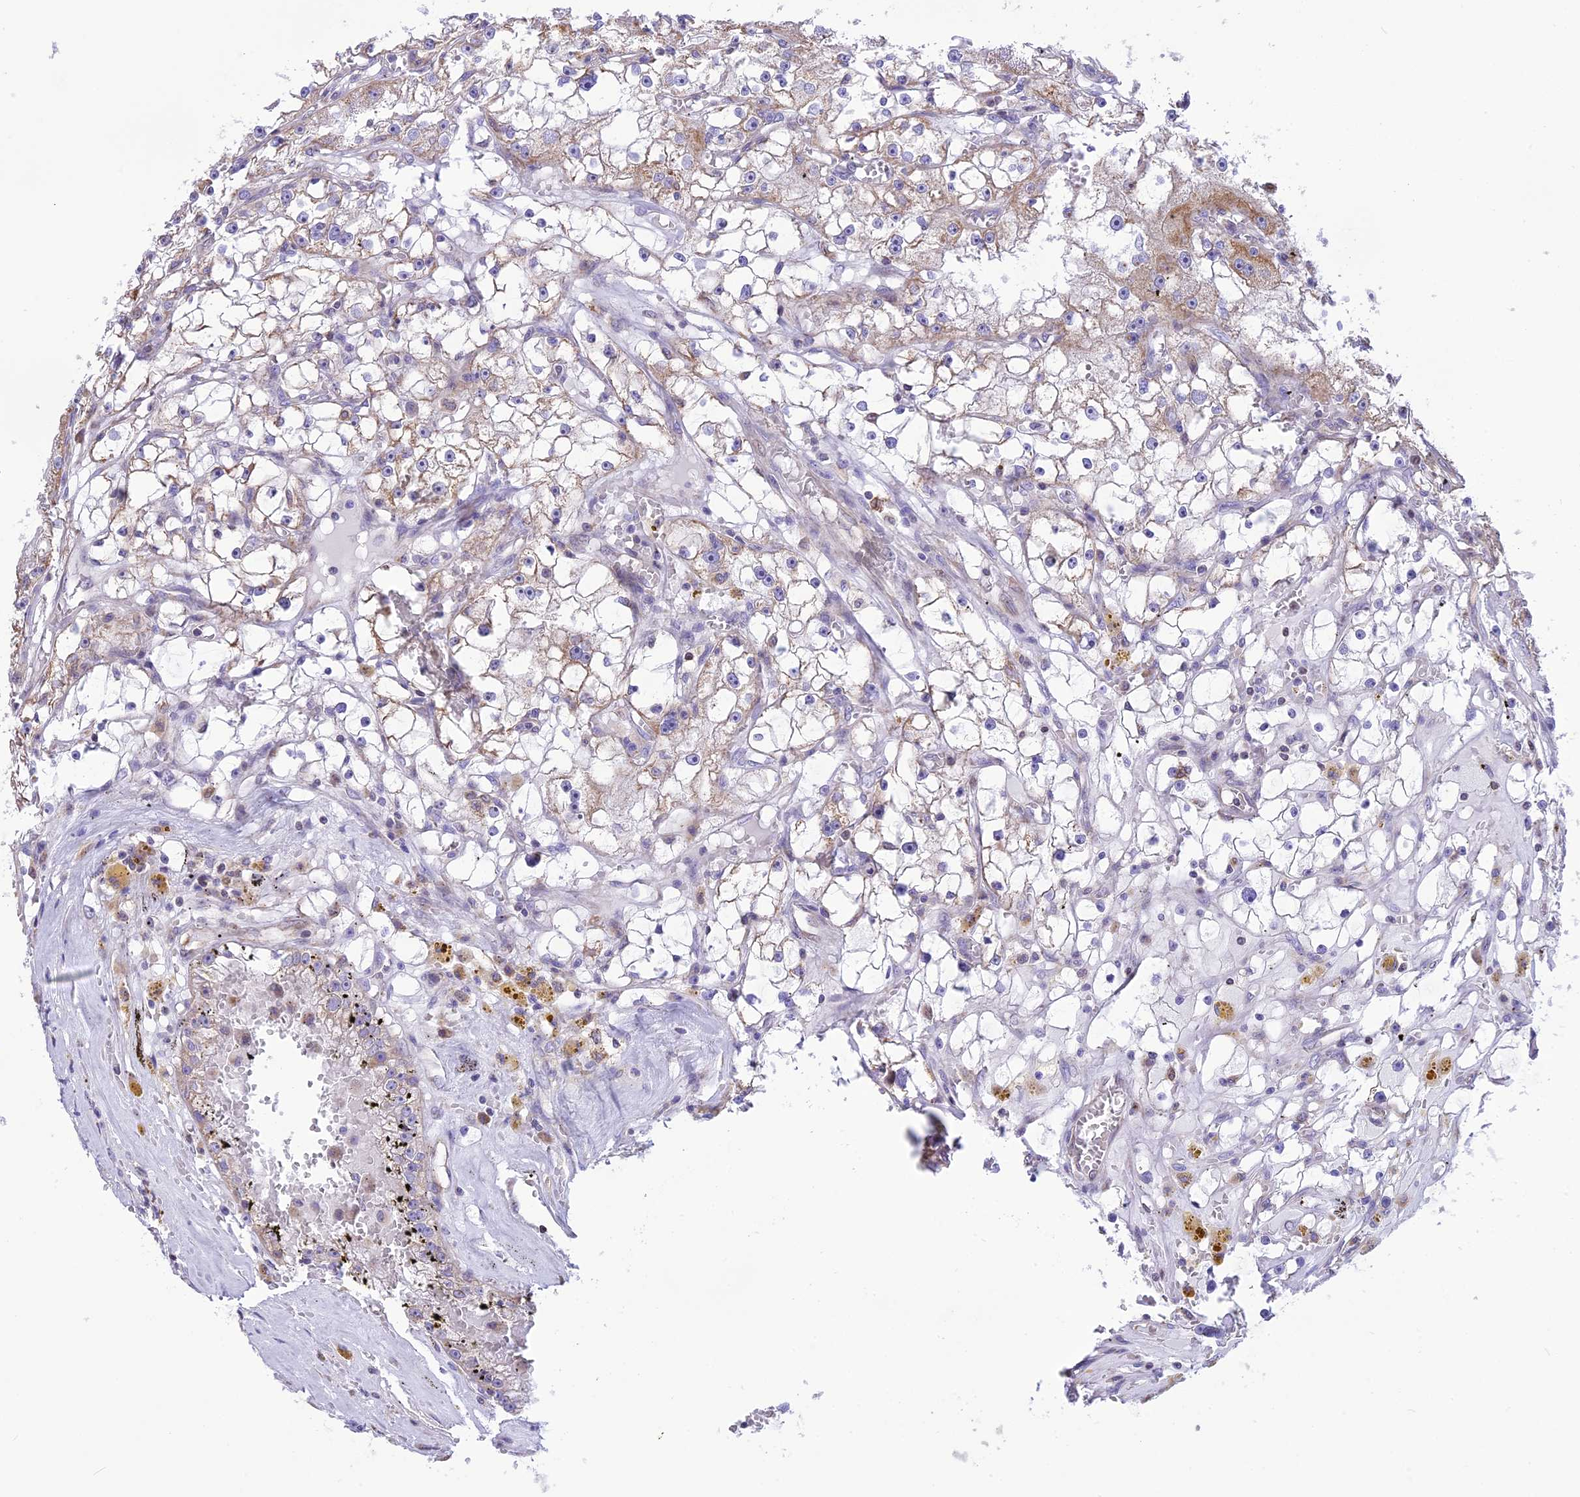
{"staining": {"intensity": "weak", "quantity": "<25%", "location": "cytoplasmic/membranous"}, "tissue": "renal cancer", "cell_type": "Tumor cells", "image_type": "cancer", "snomed": [{"axis": "morphology", "description": "Adenocarcinoma, NOS"}, {"axis": "topography", "description": "Kidney"}], "caption": "DAB (3,3'-diaminobenzidine) immunohistochemical staining of adenocarcinoma (renal) exhibits no significant expression in tumor cells. Brightfield microscopy of IHC stained with DAB (3,3'-diaminobenzidine) (brown) and hematoxylin (blue), captured at high magnification.", "gene": "DOC2B", "patient": {"sex": "male", "age": 56}}